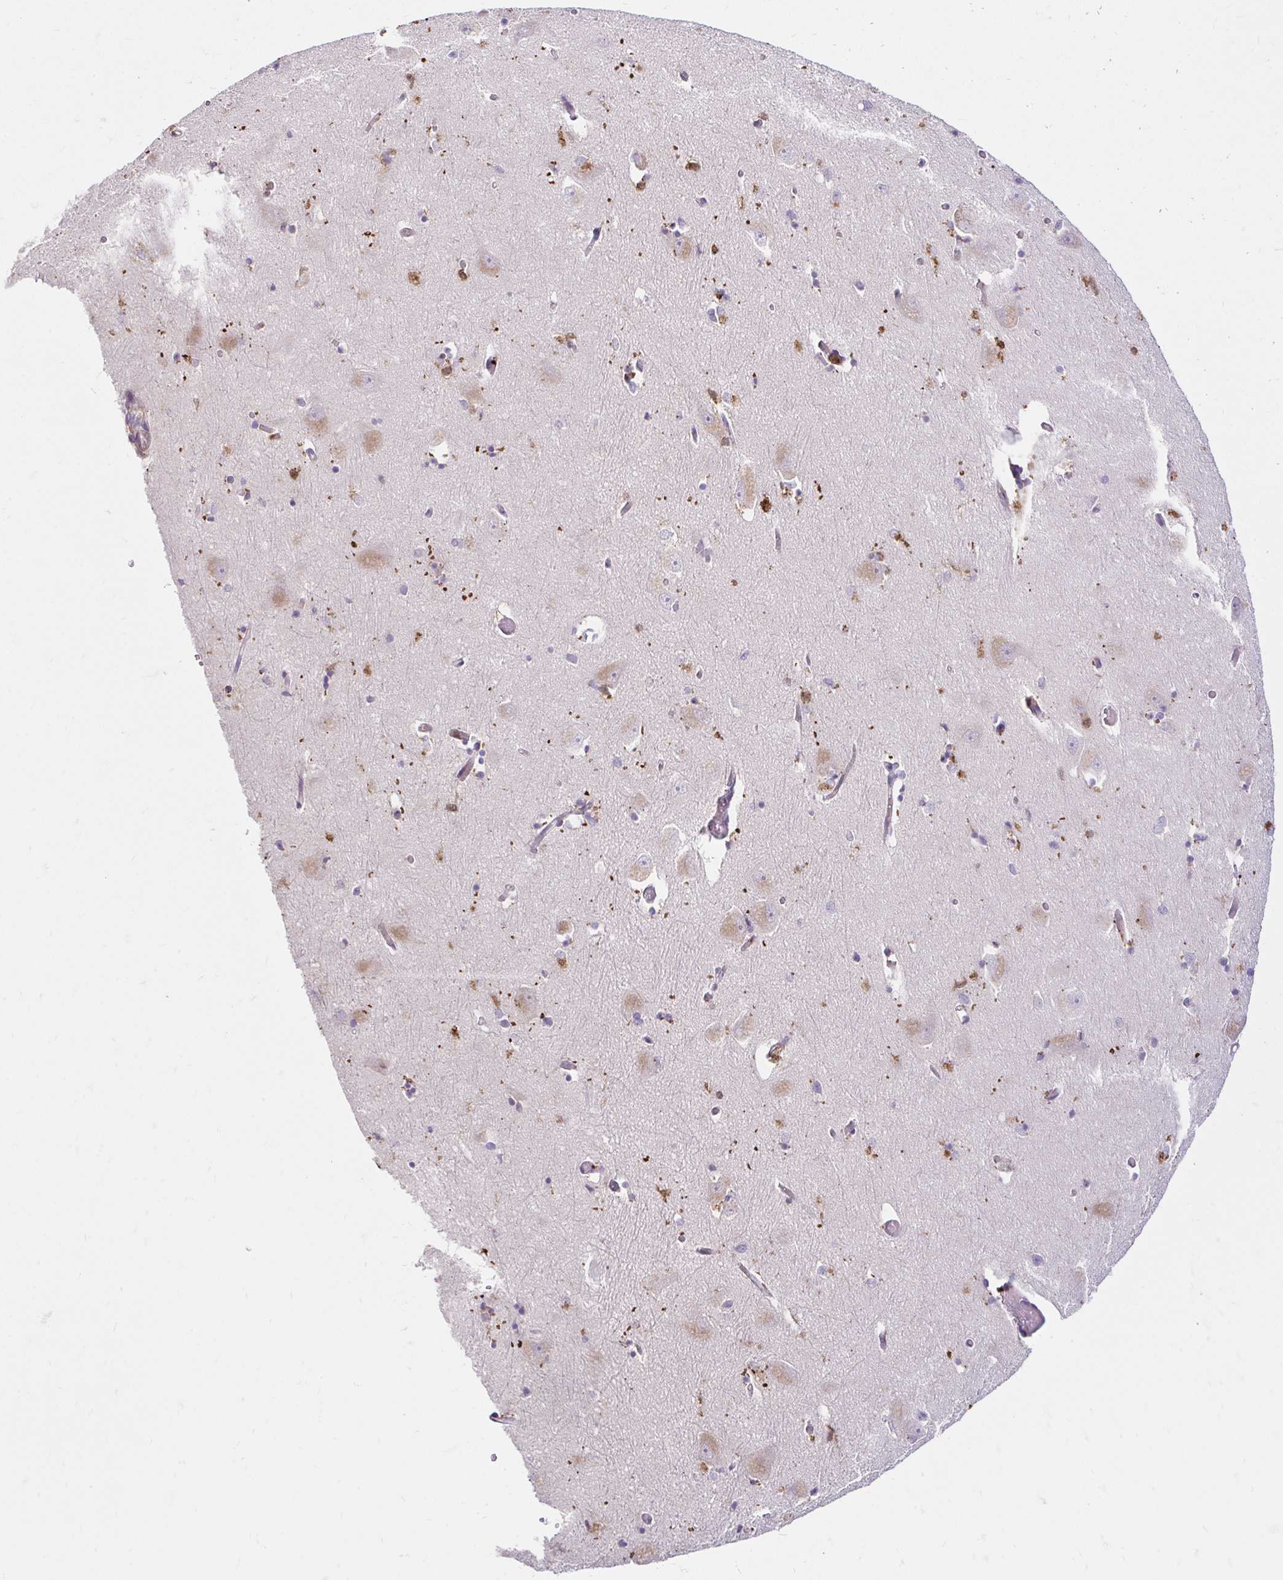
{"staining": {"intensity": "weak", "quantity": "<25%", "location": "cytoplasmic/membranous"}, "tissue": "caudate", "cell_type": "Glial cells", "image_type": "normal", "snomed": [{"axis": "morphology", "description": "Normal tissue, NOS"}, {"axis": "topography", "description": "Lateral ventricle wall"}, {"axis": "topography", "description": "Hippocampus"}], "caption": "Immunohistochemistry (IHC) photomicrograph of normal caudate: caudate stained with DAB demonstrates no significant protein expression in glial cells.", "gene": "PYCARD", "patient": {"sex": "female", "age": 63}}